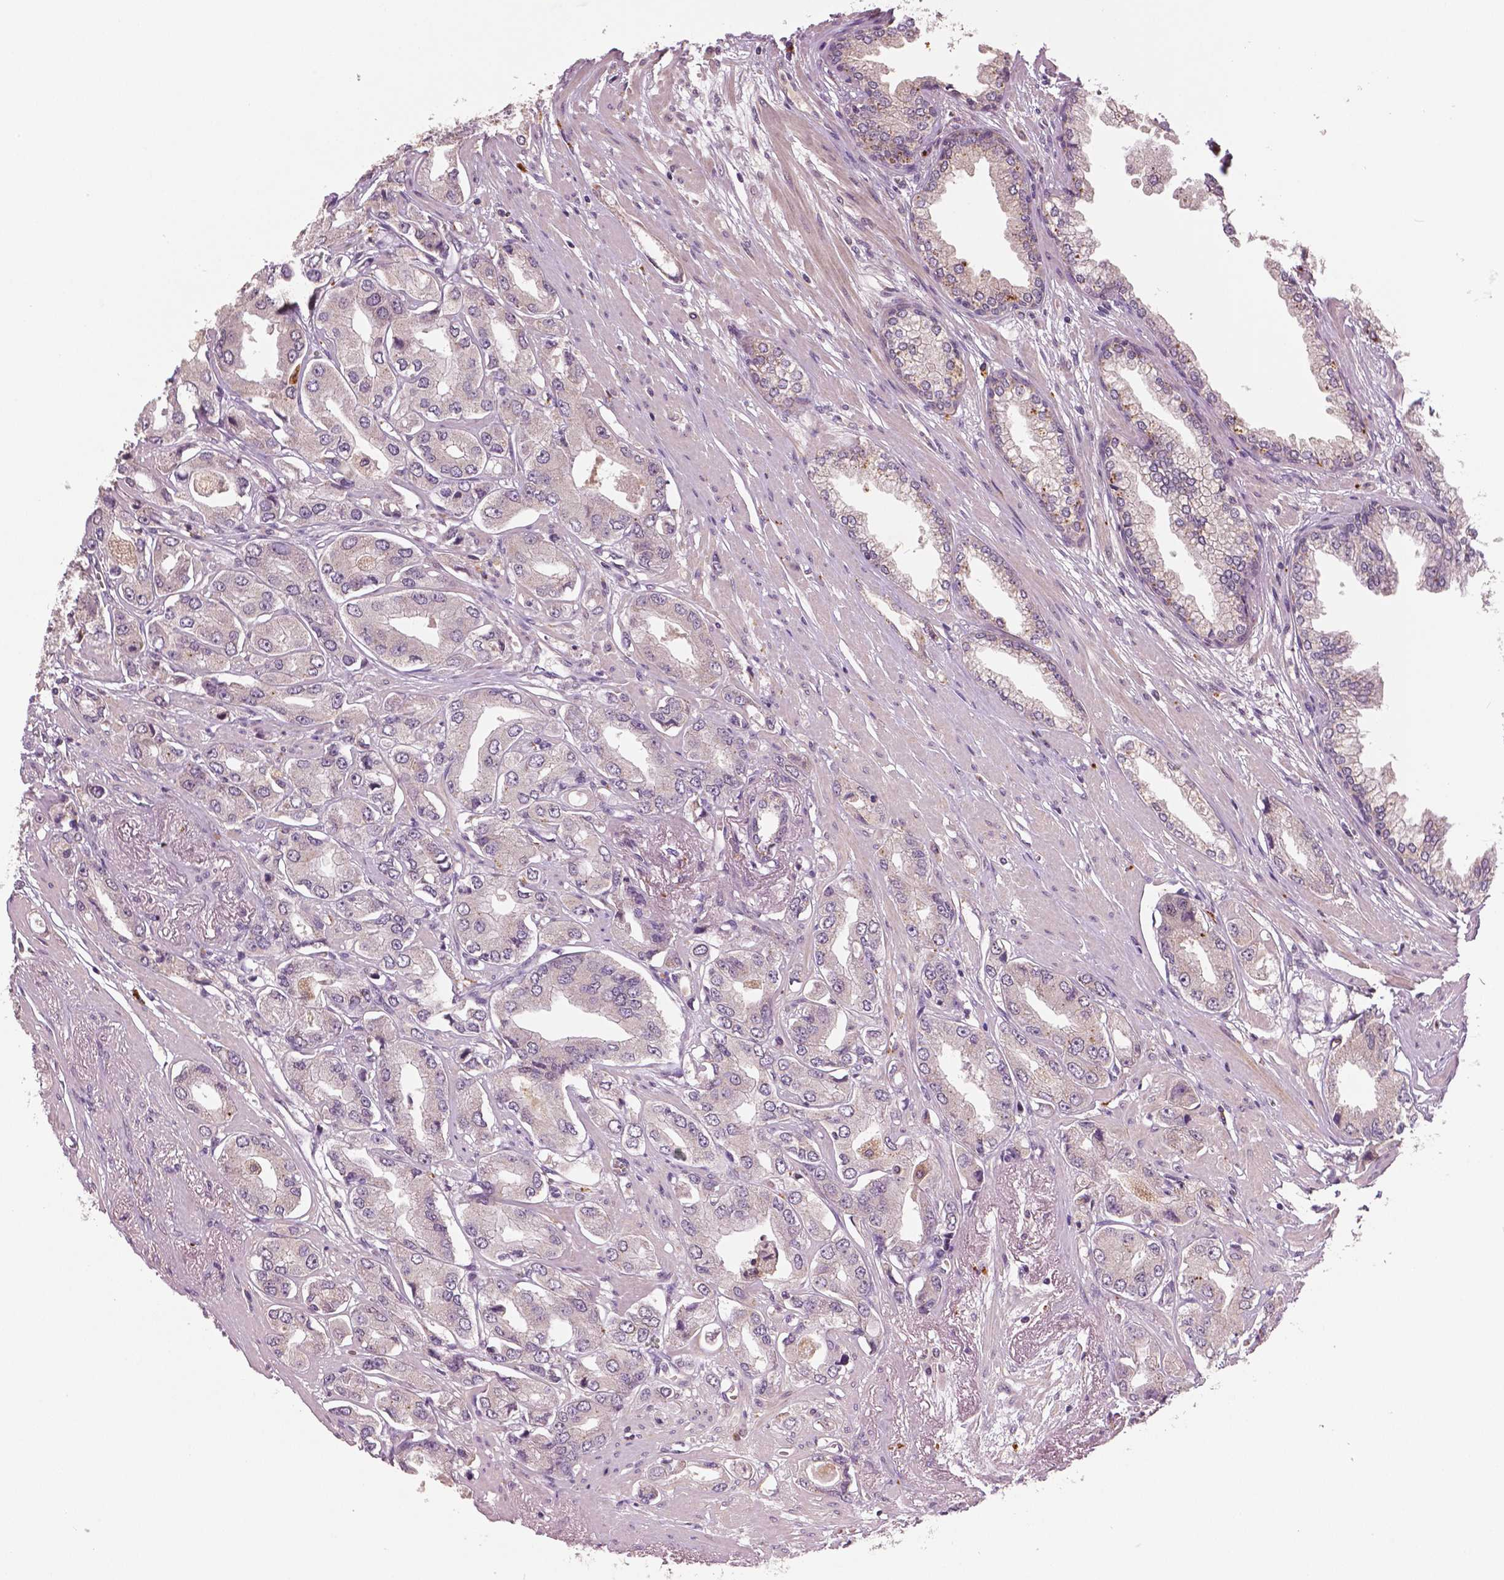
{"staining": {"intensity": "negative", "quantity": "none", "location": "none"}, "tissue": "prostate cancer", "cell_type": "Tumor cells", "image_type": "cancer", "snomed": [{"axis": "morphology", "description": "Adenocarcinoma, Low grade"}, {"axis": "topography", "description": "Prostate"}], "caption": "Tumor cells show no significant protein staining in prostate low-grade adenocarcinoma.", "gene": "MKI67", "patient": {"sex": "male", "age": 60}}